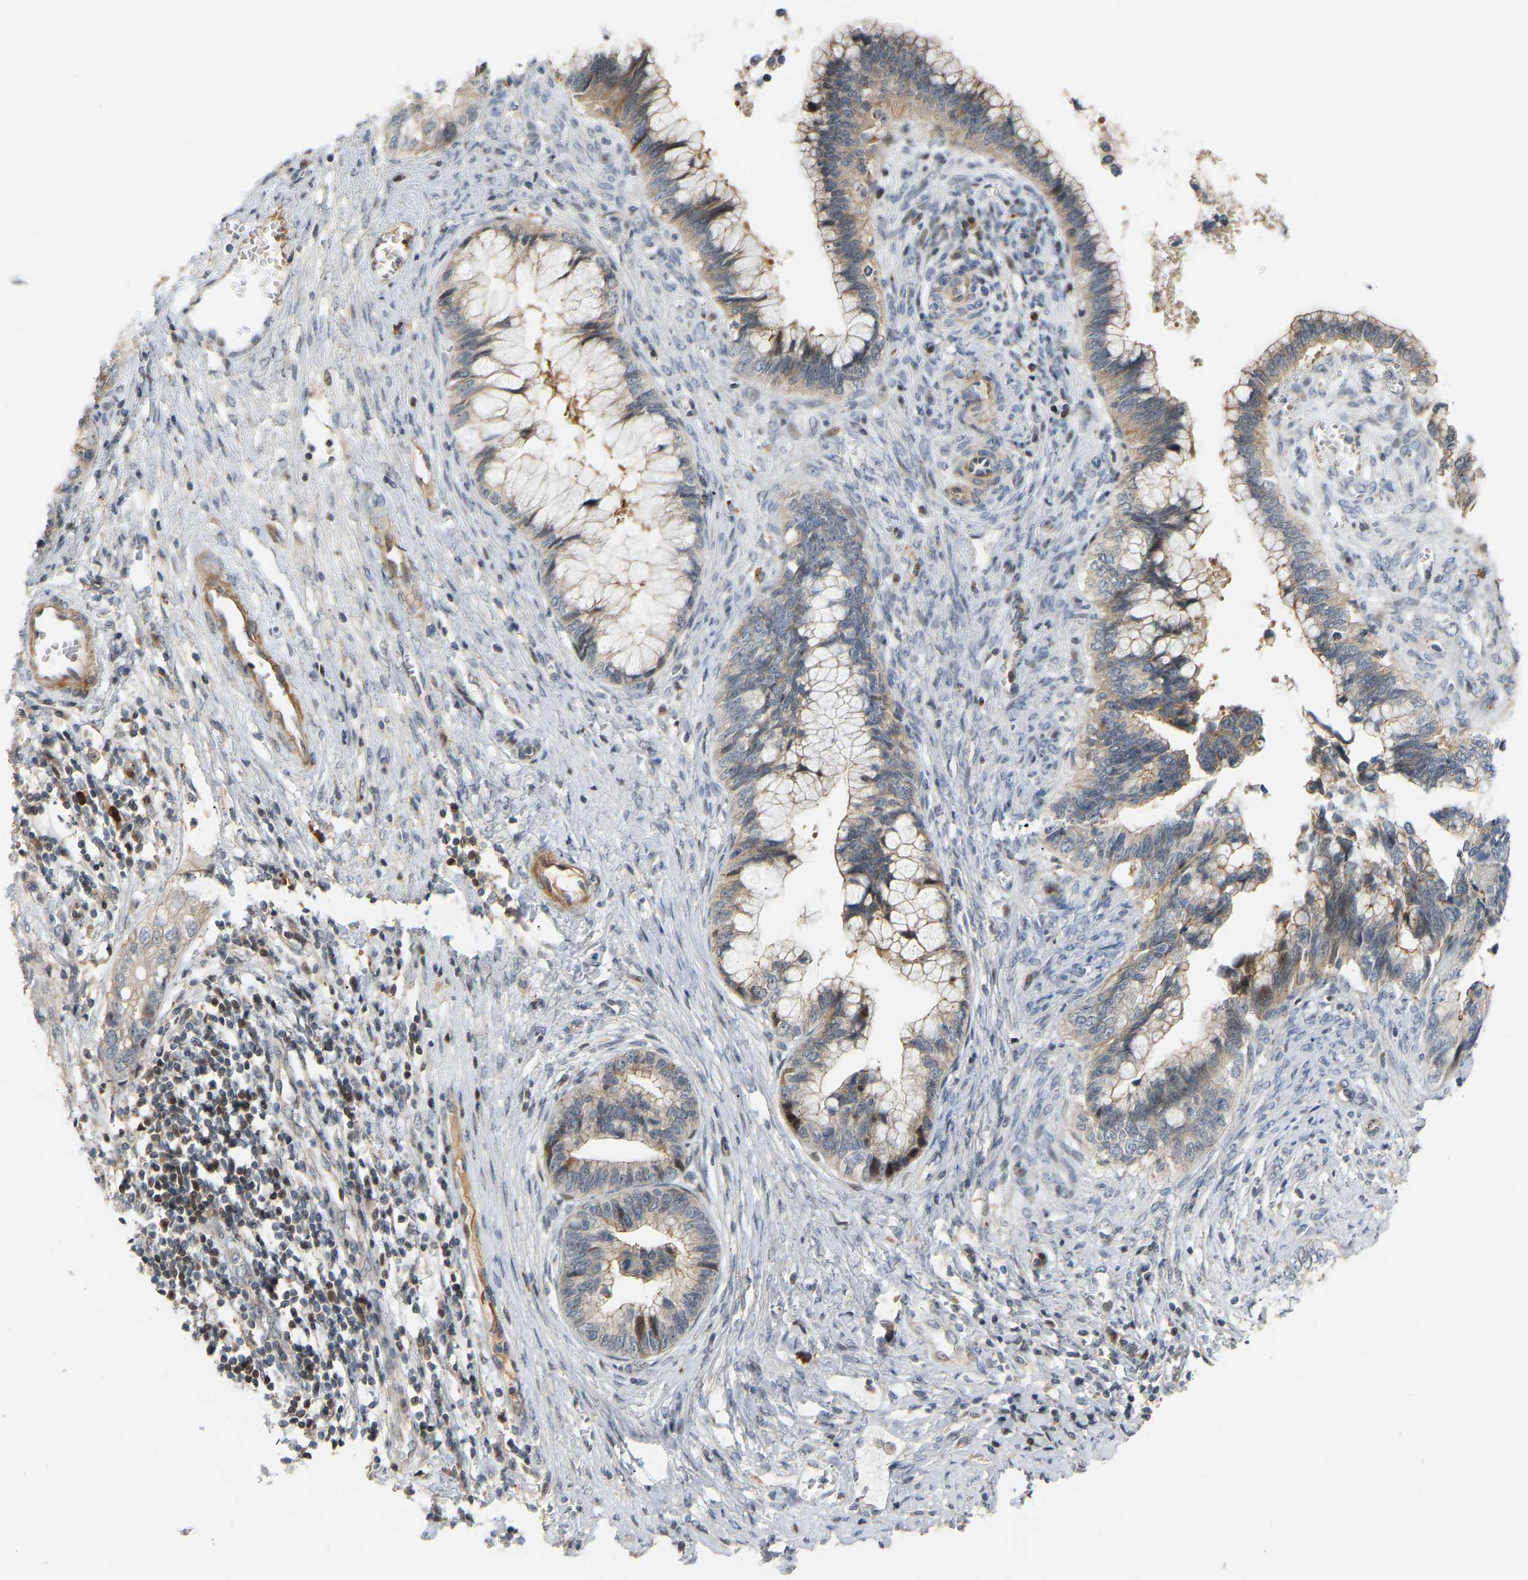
{"staining": {"intensity": "moderate", "quantity": "25%-75%", "location": "cytoplasmic/membranous,nuclear"}, "tissue": "cervical cancer", "cell_type": "Tumor cells", "image_type": "cancer", "snomed": [{"axis": "morphology", "description": "Adenocarcinoma, NOS"}, {"axis": "topography", "description": "Cervix"}], "caption": "Cervical cancer tissue displays moderate cytoplasmic/membranous and nuclear staining in about 25%-75% of tumor cells", "gene": "POGLUT2", "patient": {"sex": "female", "age": 44}}